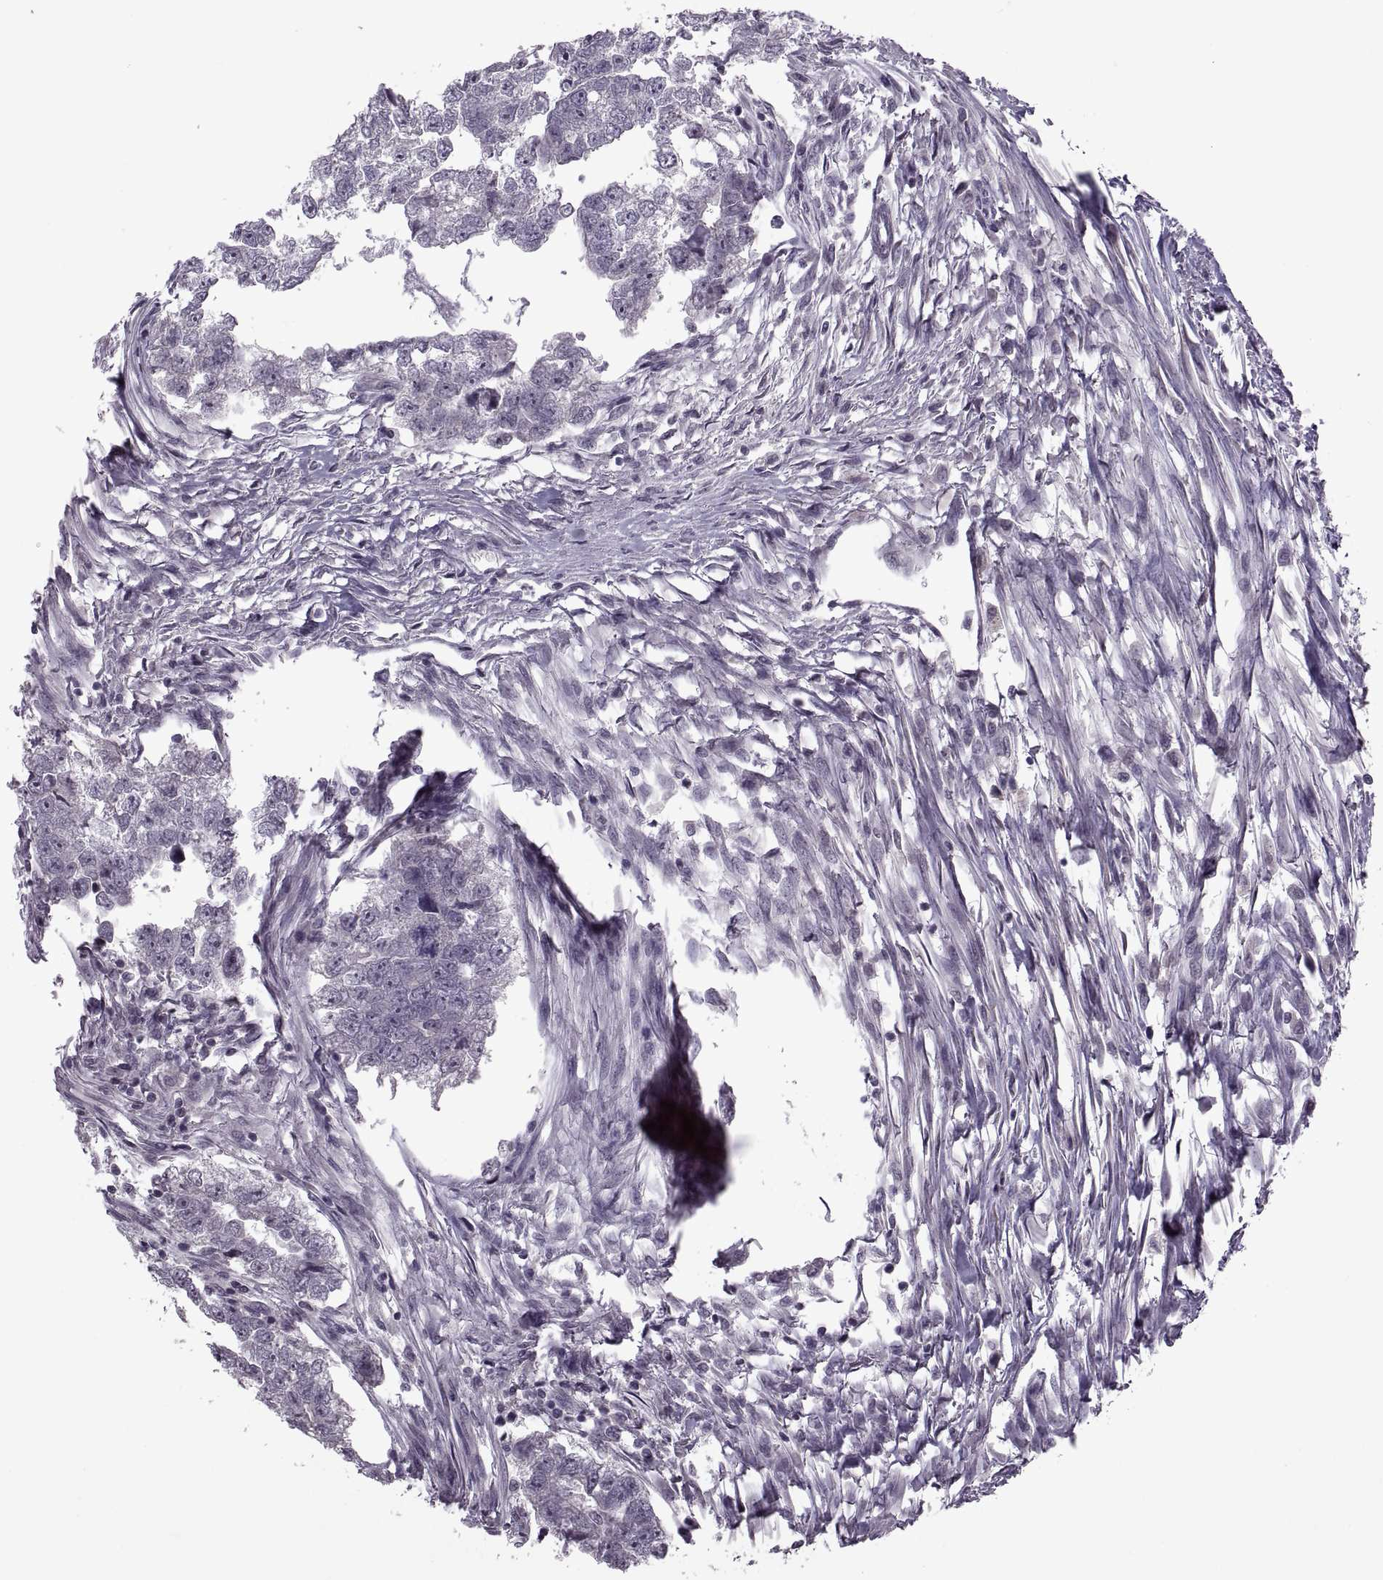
{"staining": {"intensity": "negative", "quantity": "none", "location": "none"}, "tissue": "testis cancer", "cell_type": "Tumor cells", "image_type": "cancer", "snomed": [{"axis": "morphology", "description": "Carcinoma, Embryonal, NOS"}, {"axis": "morphology", "description": "Teratoma, malignant, NOS"}, {"axis": "topography", "description": "Testis"}], "caption": "The micrograph exhibits no significant staining in tumor cells of testis cancer (embryonal carcinoma).", "gene": "MGAT4D", "patient": {"sex": "male", "age": 44}}